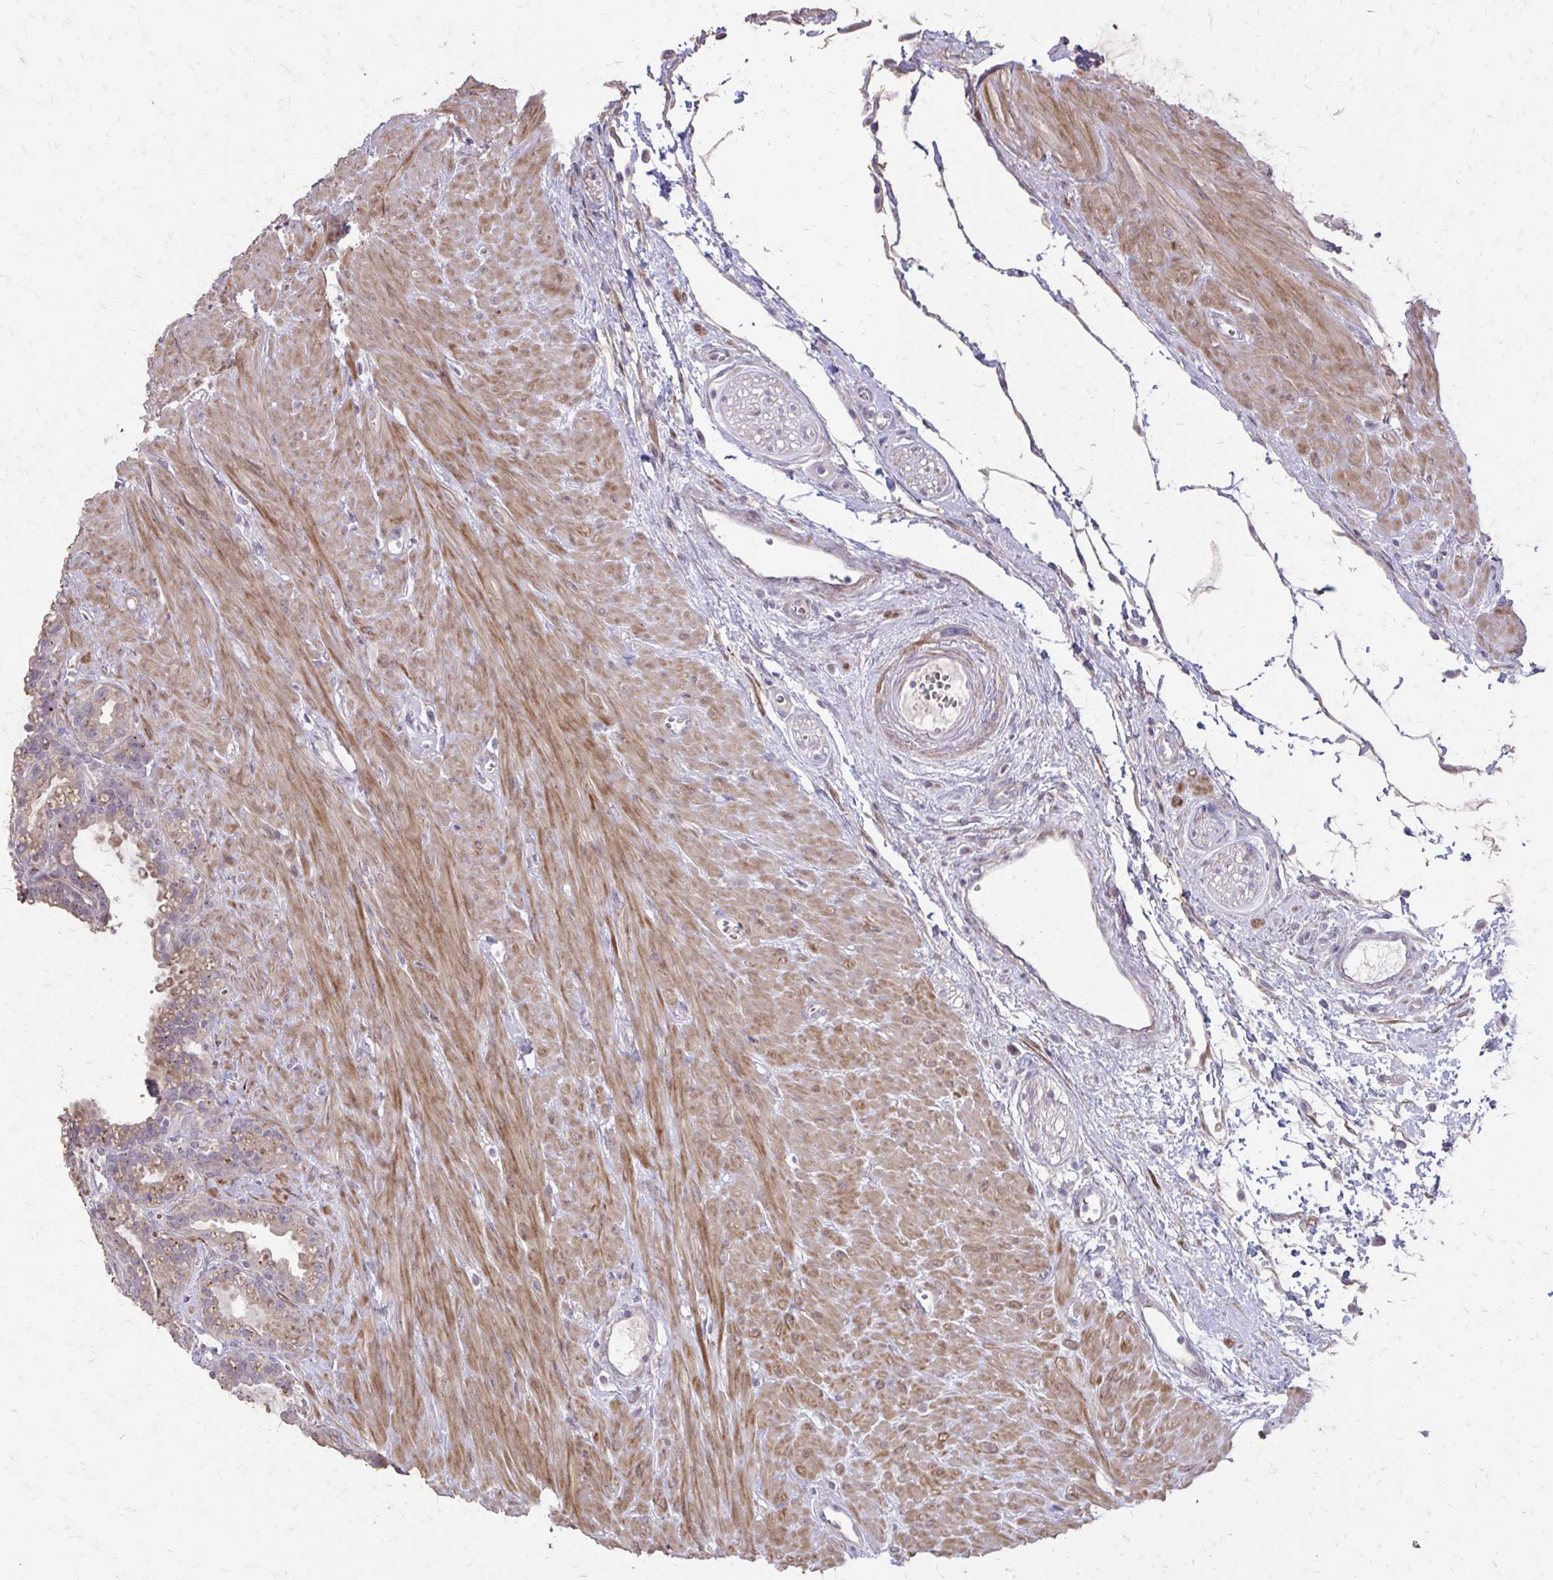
{"staining": {"intensity": "moderate", "quantity": "25%-75%", "location": "cytoplasmic/membranous"}, "tissue": "seminal vesicle", "cell_type": "Glandular cells", "image_type": "normal", "snomed": [{"axis": "morphology", "description": "Normal tissue, NOS"}, {"axis": "topography", "description": "Seminal veicle"}], "caption": "Glandular cells display medium levels of moderate cytoplasmic/membranous expression in about 25%-75% of cells in benign seminal vesicle.", "gene": "MYORG", "patient": {"sex": "male", "age": 76}}